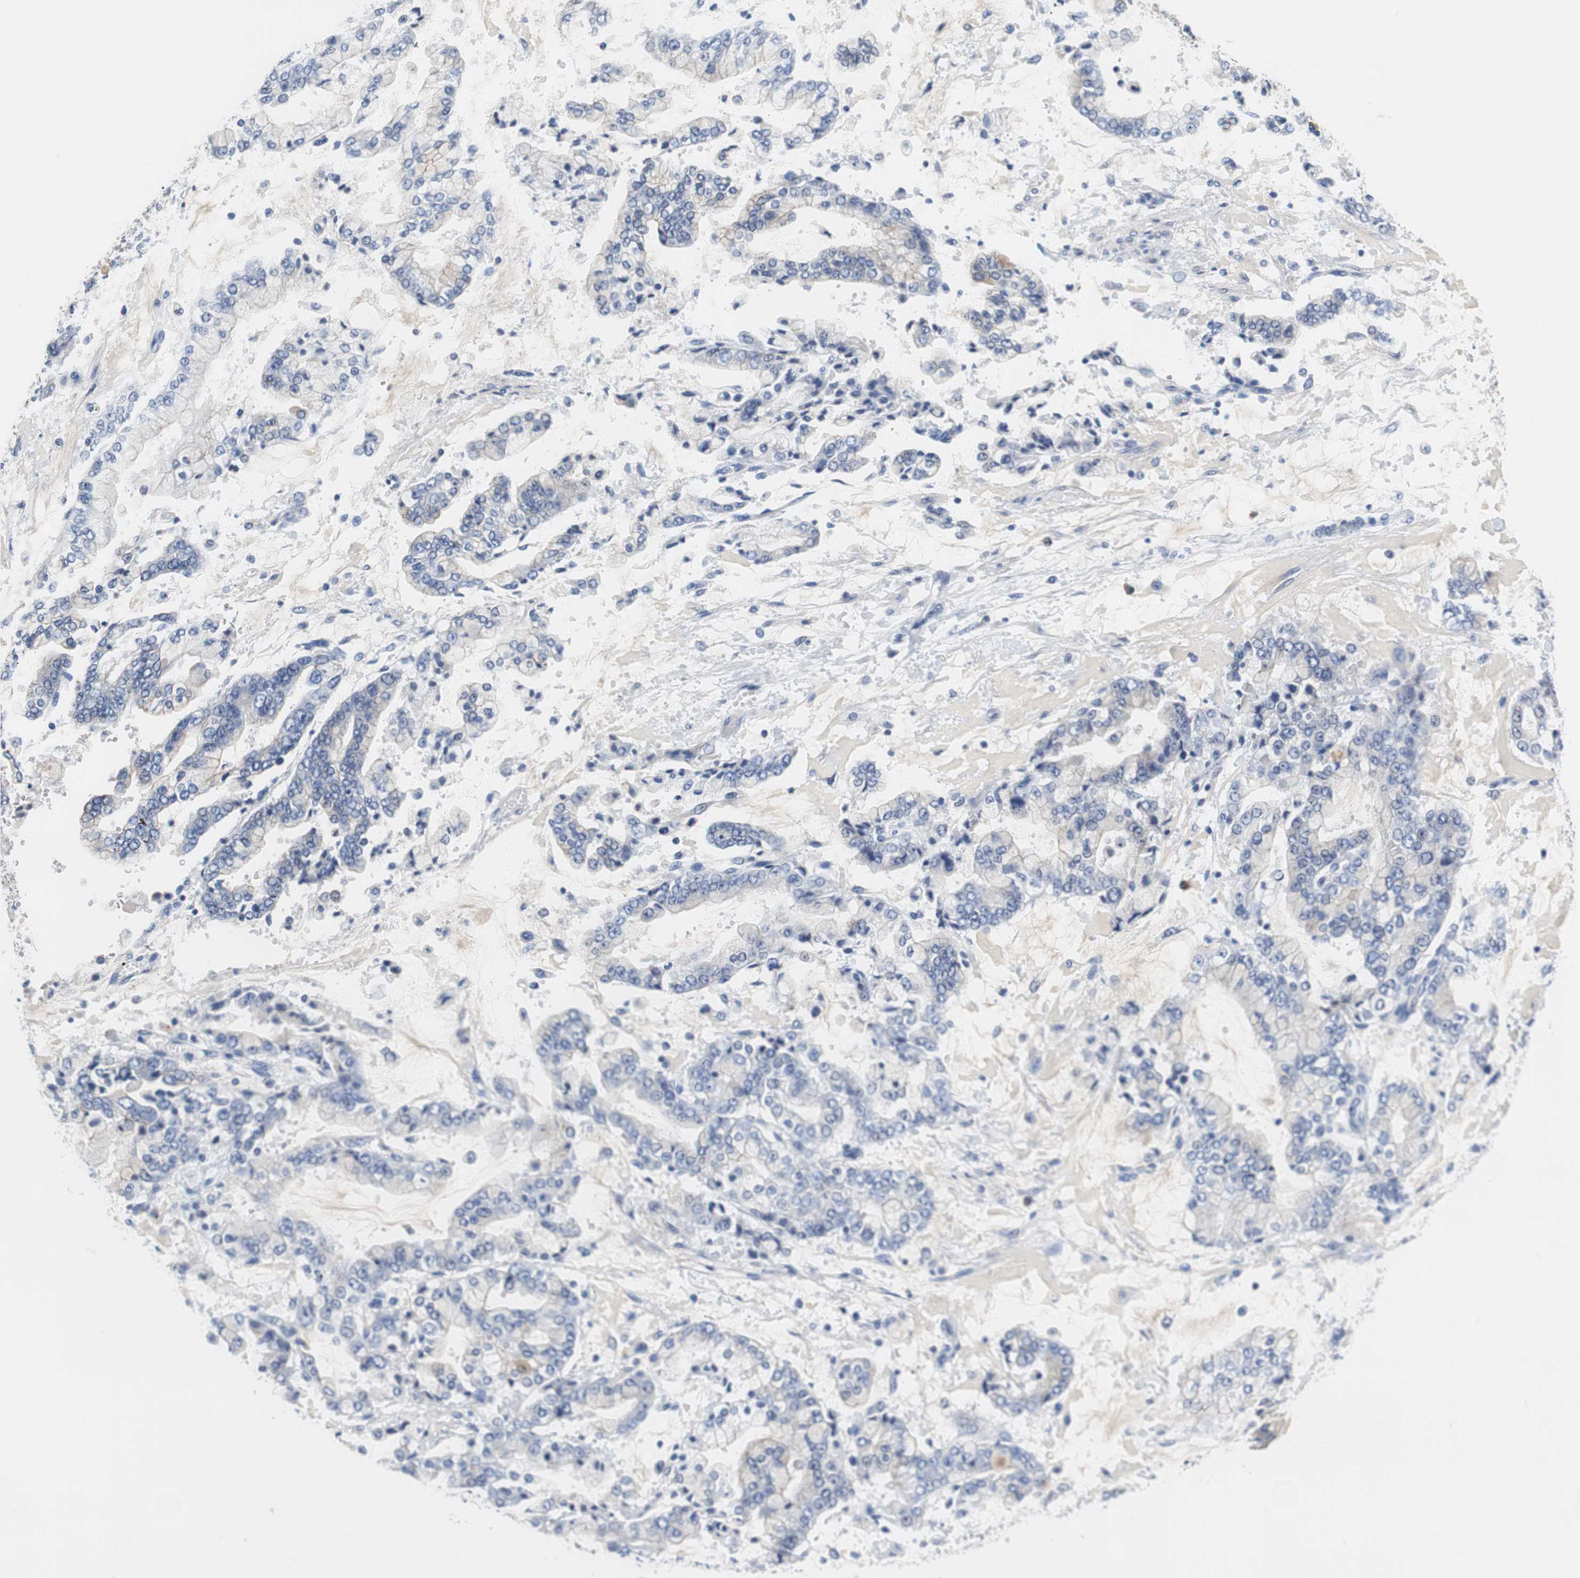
{"staining": {"intensity": "negative", "quantity": "none", "location": "none"}, "tissue": "stomach cancer", "cell_type": "Tumor cells", "image_type": "cancer", "snomed": [{"axis": "morphology", "description": "Adenocarcinoma, NOS"}, {"axis": "topography", "description": "Stomach"}], "caption": "Histopathology image shows no significant protein positivity in tumor cells of adenocarcinoma (stomach). The staining is performed using DAB brown chromogen with nuclei counter-stained in using hematoxylin.", "gene": "PCK1", "patient": {"sex": "male", "age": 76}}